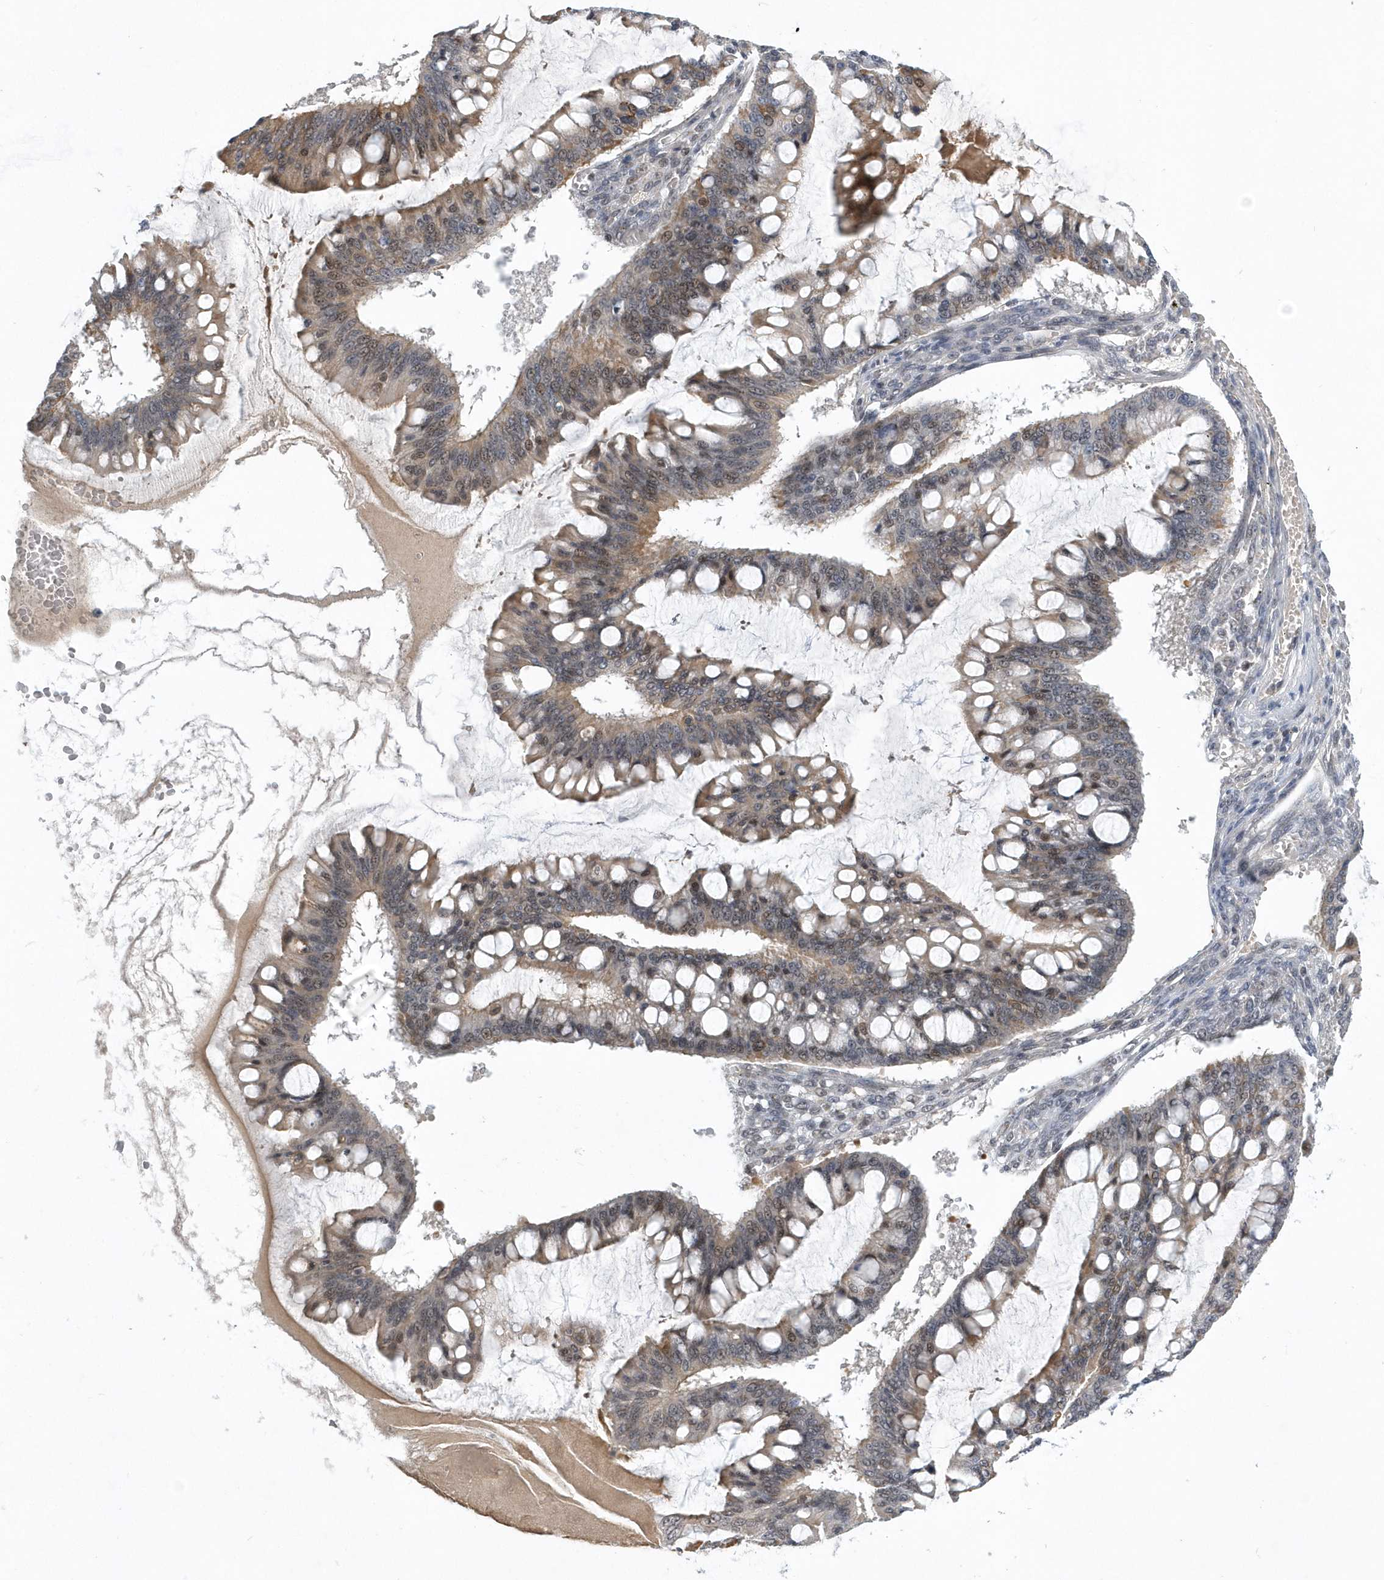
{"staining": {"intensity": "moderate", "quantity": ">75%", "location": "cytoplasmic/membranous"}, "tissue": "ovarian cancer", "cell_type": "Tumor cells", "image_type": "cancer", "snomed": [{"axis": "morphology", "description": "Cystadenocarcinoma, mucinous, NOS"}, {"axis": "topography", "description": "Ovary"}], "caption": "Human ovarian cancer (mucinous cystadenocarcinoma) stained for a protein (brown) demonstrates moderate cytoplasmic/membranous positive positivity in about >75% of tumor cells.", "gene": "FAM217A", "patient": {"sex": "female", "age": 73}}